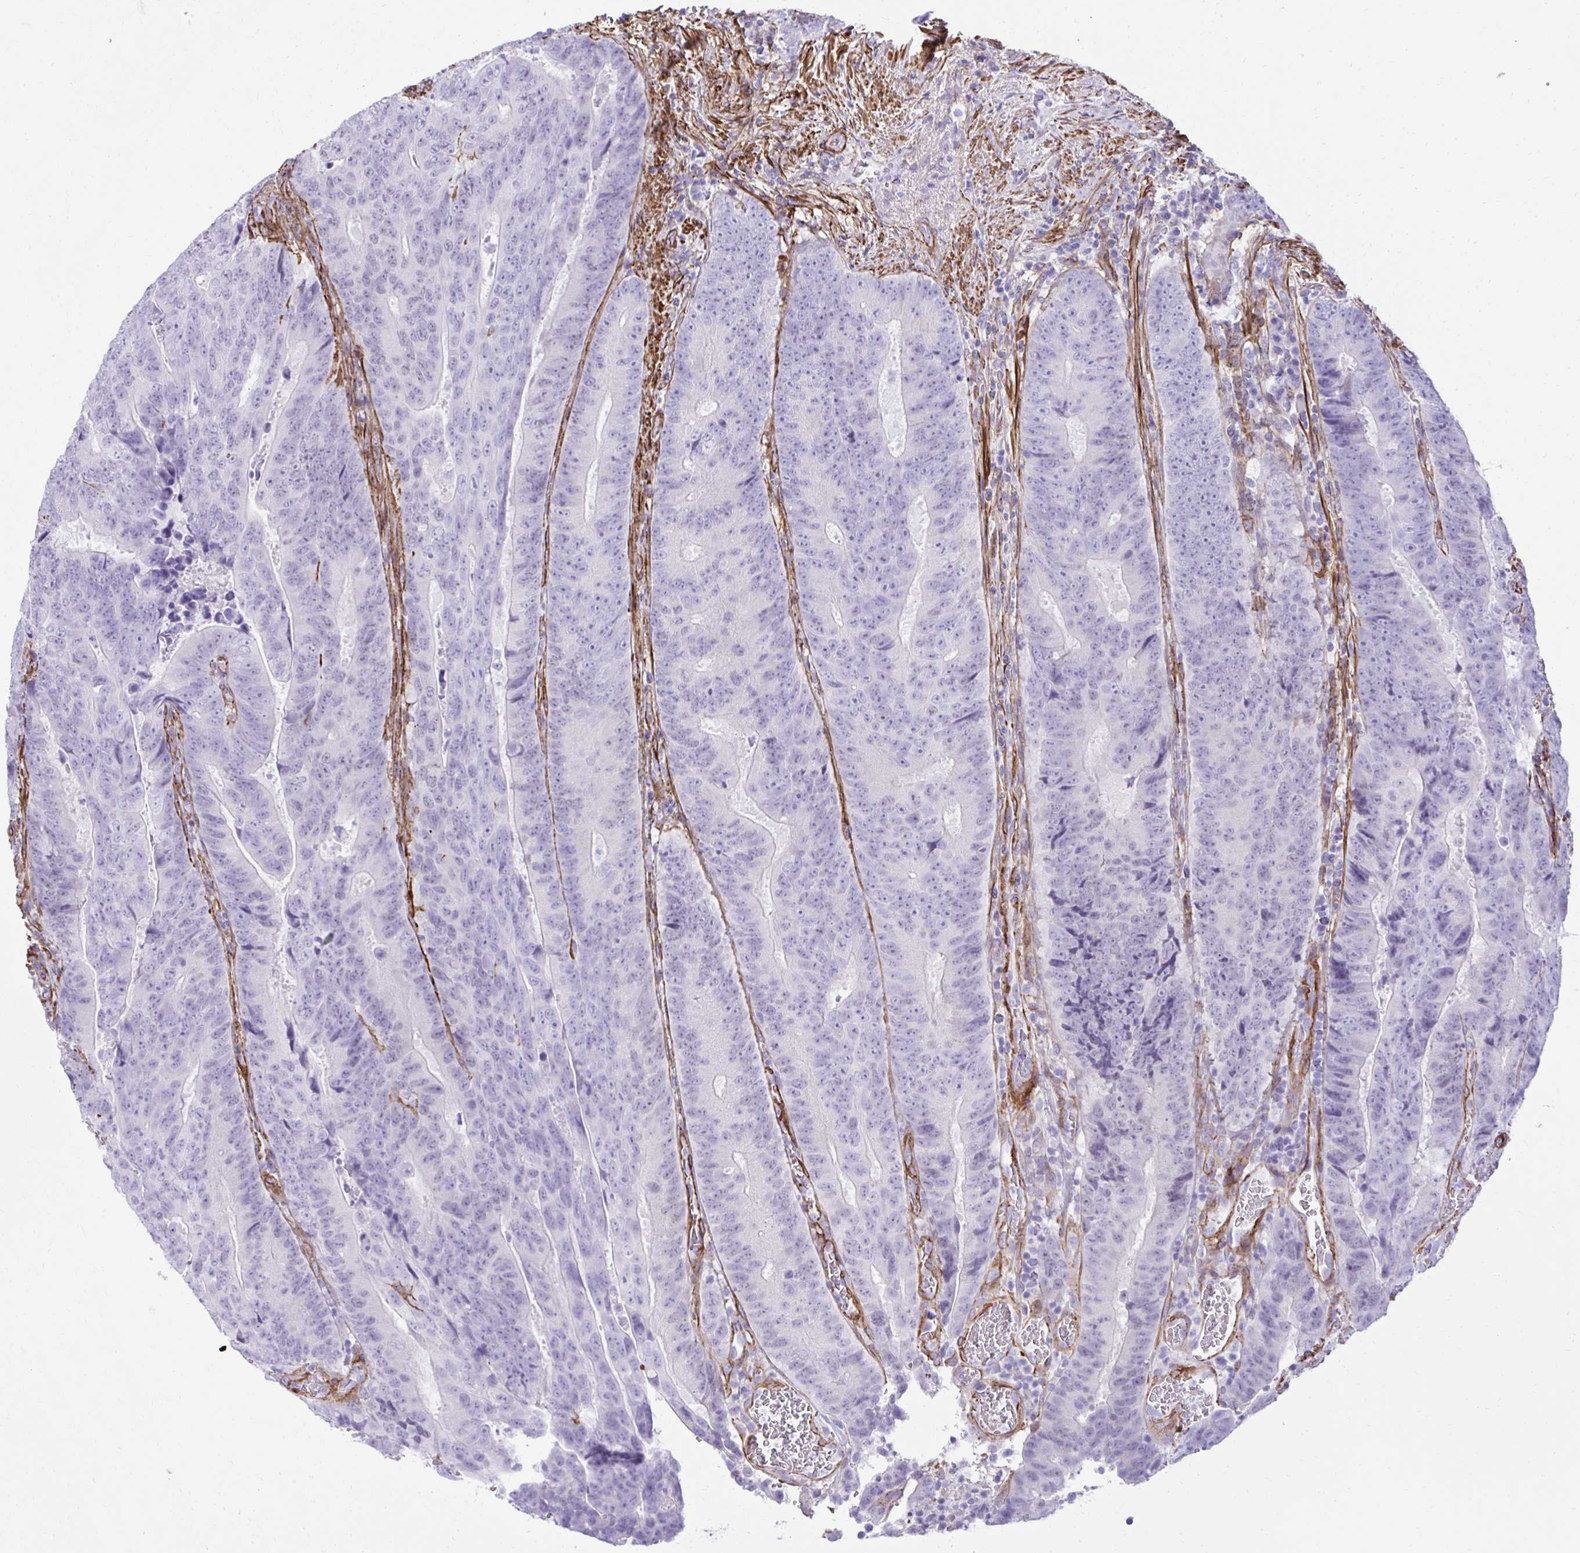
{"staining": {"intensity": "negative", "quantity": "none", "location": "none"}, "tissue": "colorectal cancer", "cell_type": "Tumor cells", "image_type": "cancer", "snomed": [{"axis": "morphology", "description": "Adenocarcinoma, NOS"}, {"axis": "topography", "description": "Colon"}], "caption": "High power microscopy histopathology image of an immunohistochemistry photomicrograph of colorectal cancer (adenocarcinoma), revealing no significant staining in tumor cells.", "gene": "PITPNM3", "patient": {"sex": "female", "age": 48}}